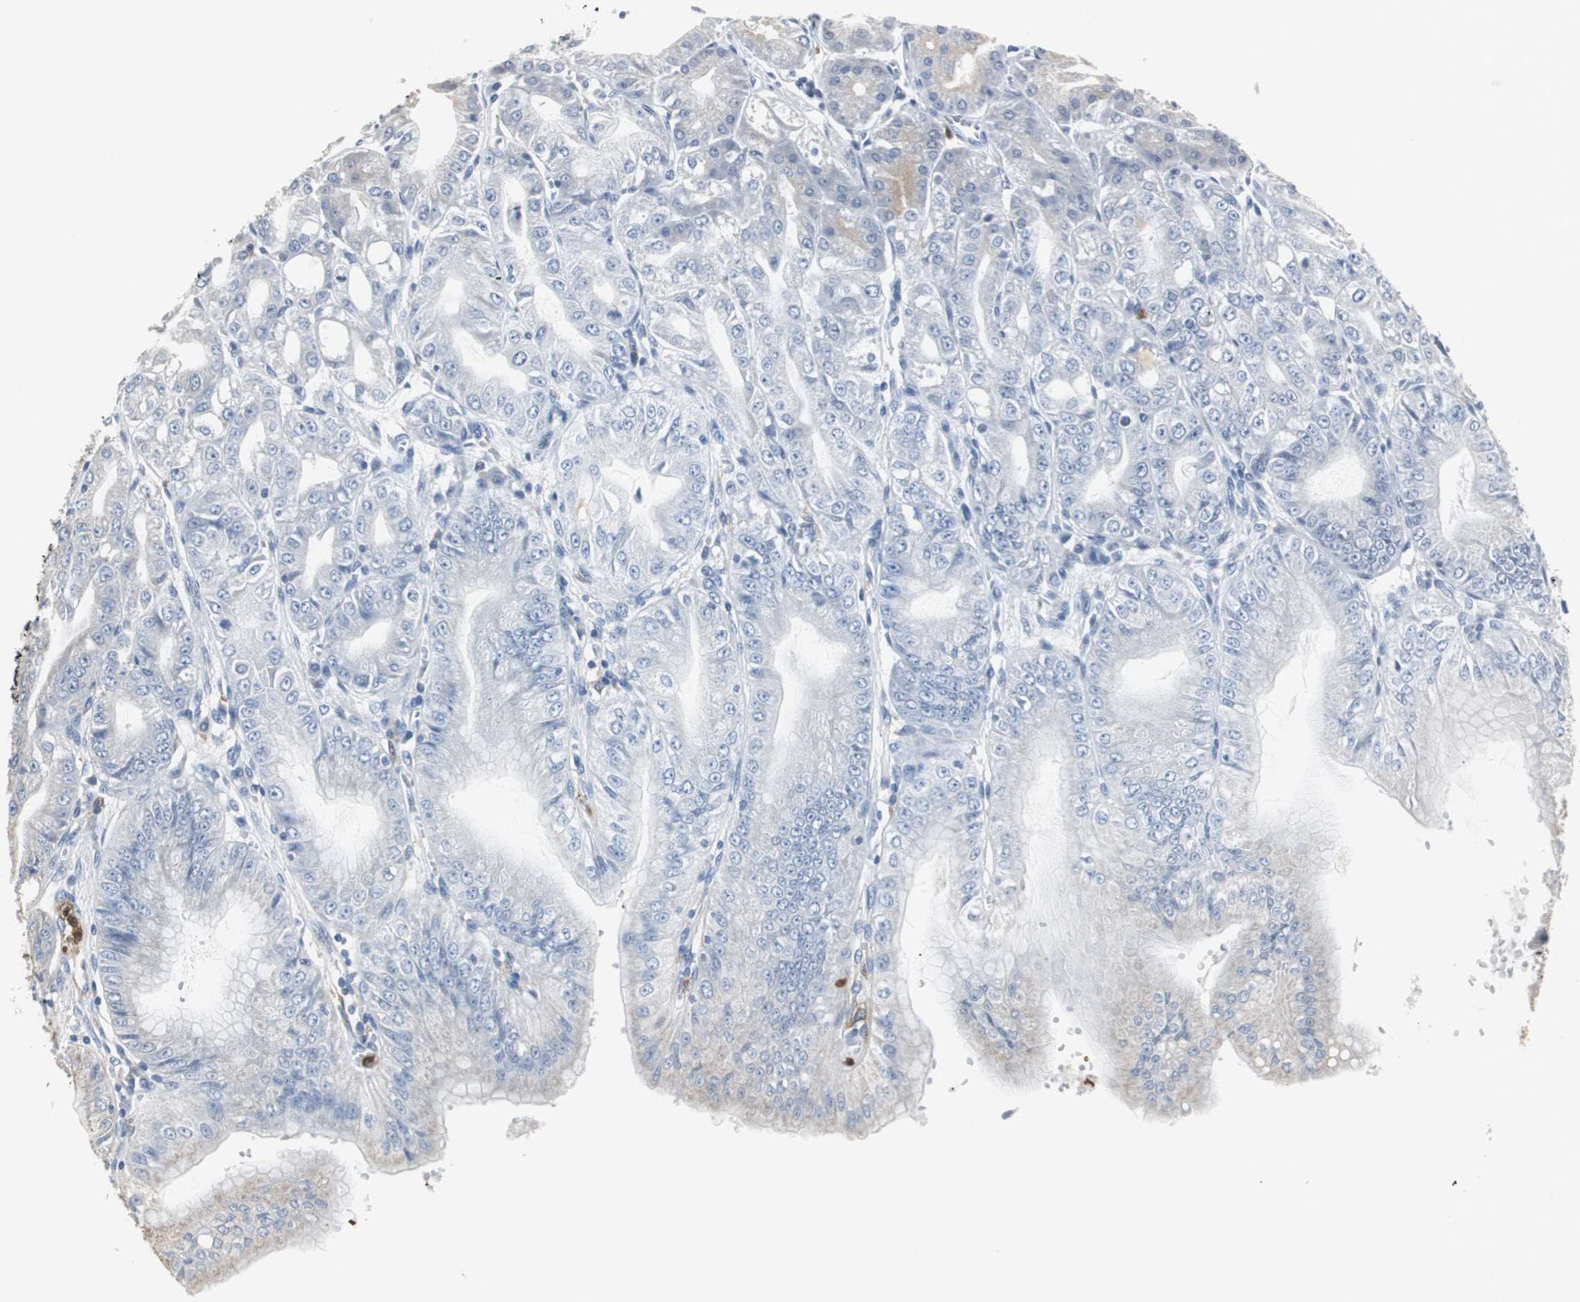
{"staining": {"intensity": "strong", "quantity": "<25%", "location": "cytoplasmic/membranous"}, "tissue": "stomach", "cell_type": "Glandular cells", "image_type": "normal", "snomed": [{"axis": "morphology", "description": "Normal tissue, NOS"}, {"axis": "topography", "description": "Stomach, lower"}], "caption": "IHC photomicrograph of normal stomach: stomach stained using immunohistochemistry displays medium levels of strong protein expression localized specifically in the cytoplasmic/membranous of glandular cells, appearing as a cytoplasmic/membranous brown color.", "gene": "NCF2", "patient": {"sex": "male", "age": 71}}